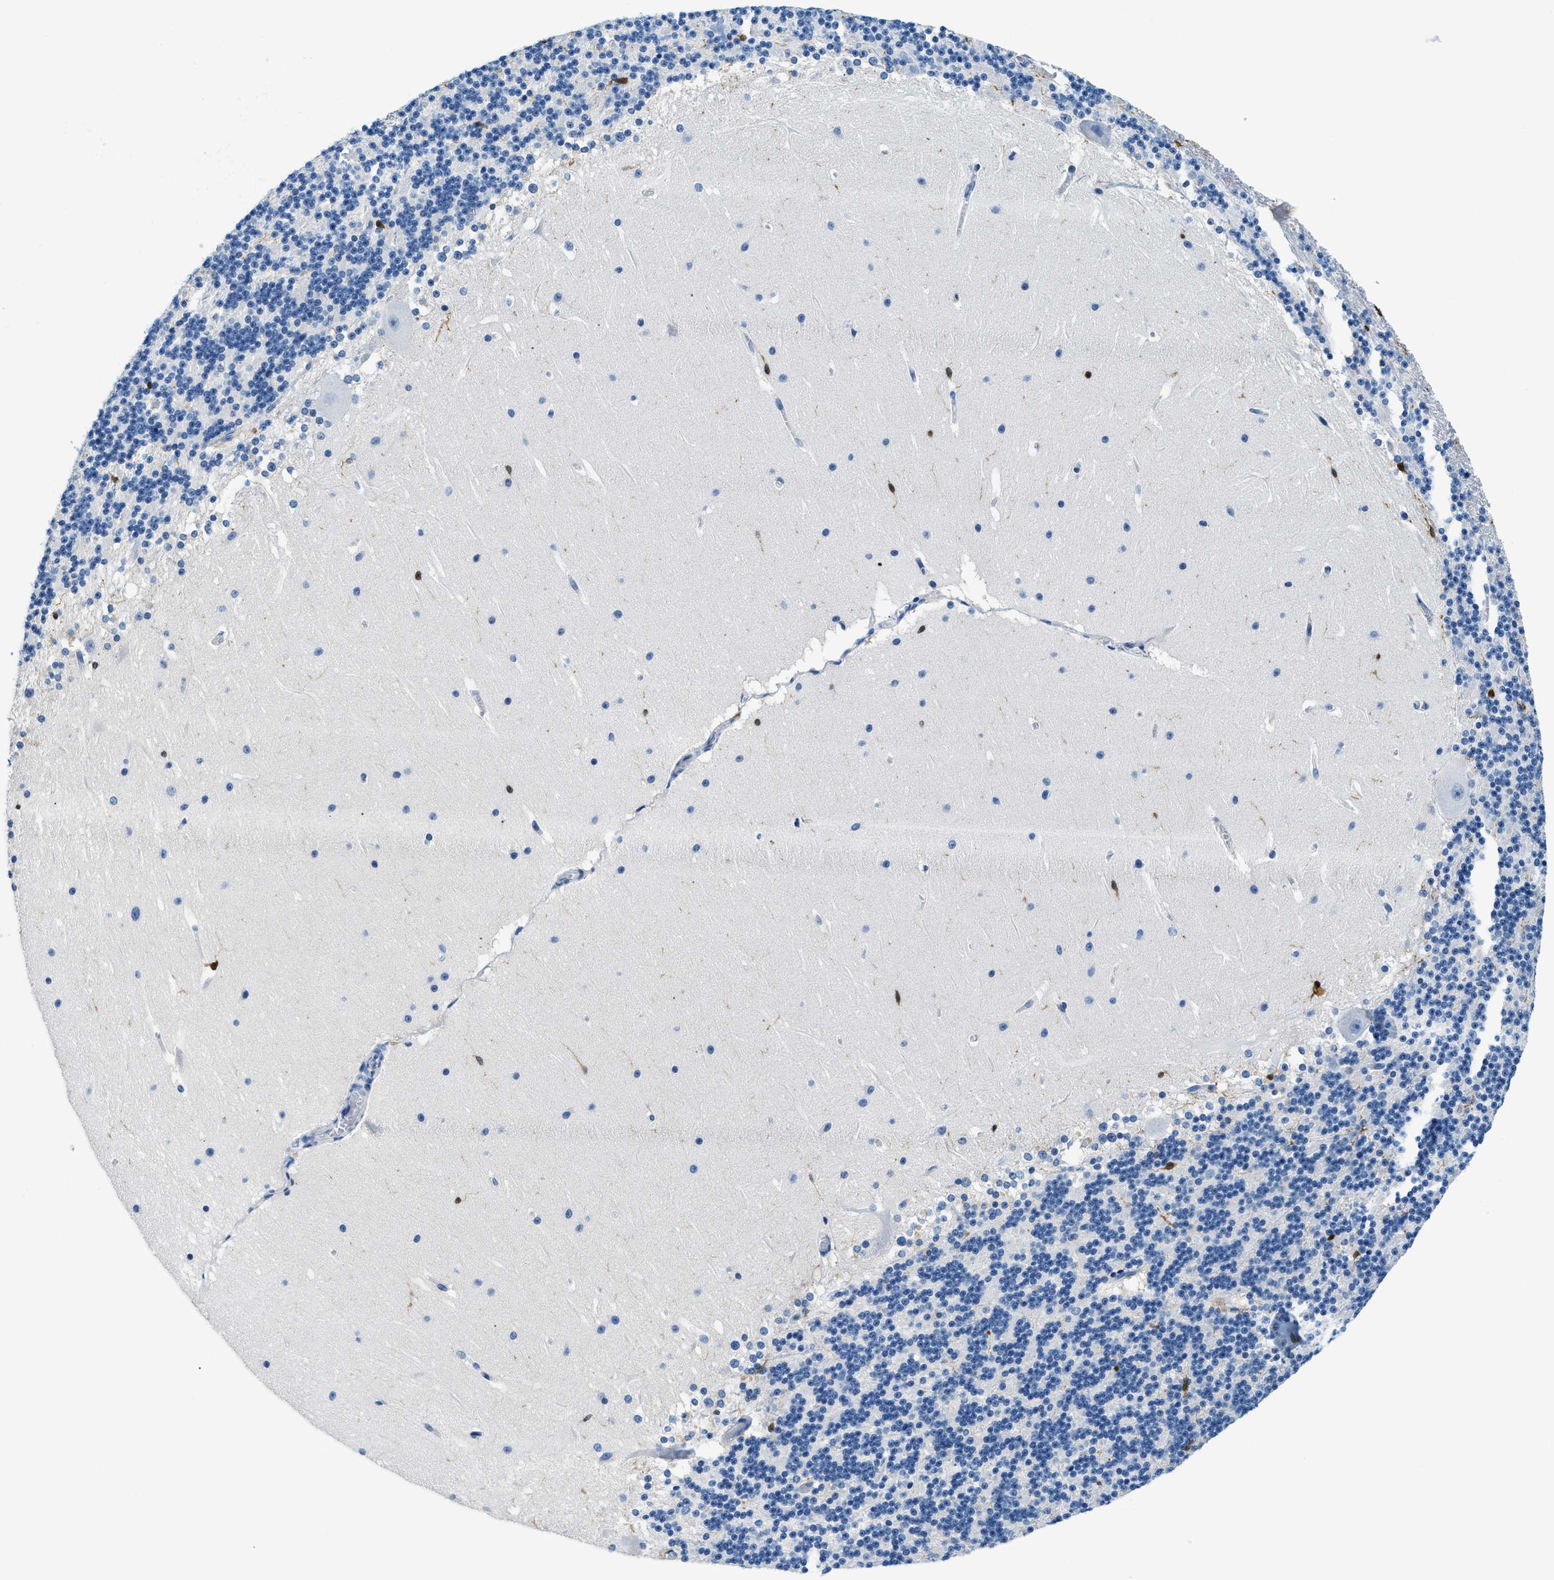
{"staining": {"intensity": "moderate", "quantity": "<25%", "location": "nuclear"}, "tissue": "cerebellum", "cell_type": "Cells in granular layer", "image_type": "normal", "snomed": [{"axis": "morphology", "description": "Normal tissue, NOS"}, {"axis": "topography", "description": "Cerebellum"}], "caption": "Immunohistochemical staining of normal human cerebellum reveals moderate nuclear protein expression in approximately <25% of cells in granular layer.", "gene": "CAPG", "patient": {"sex": "female", "age": 19}}